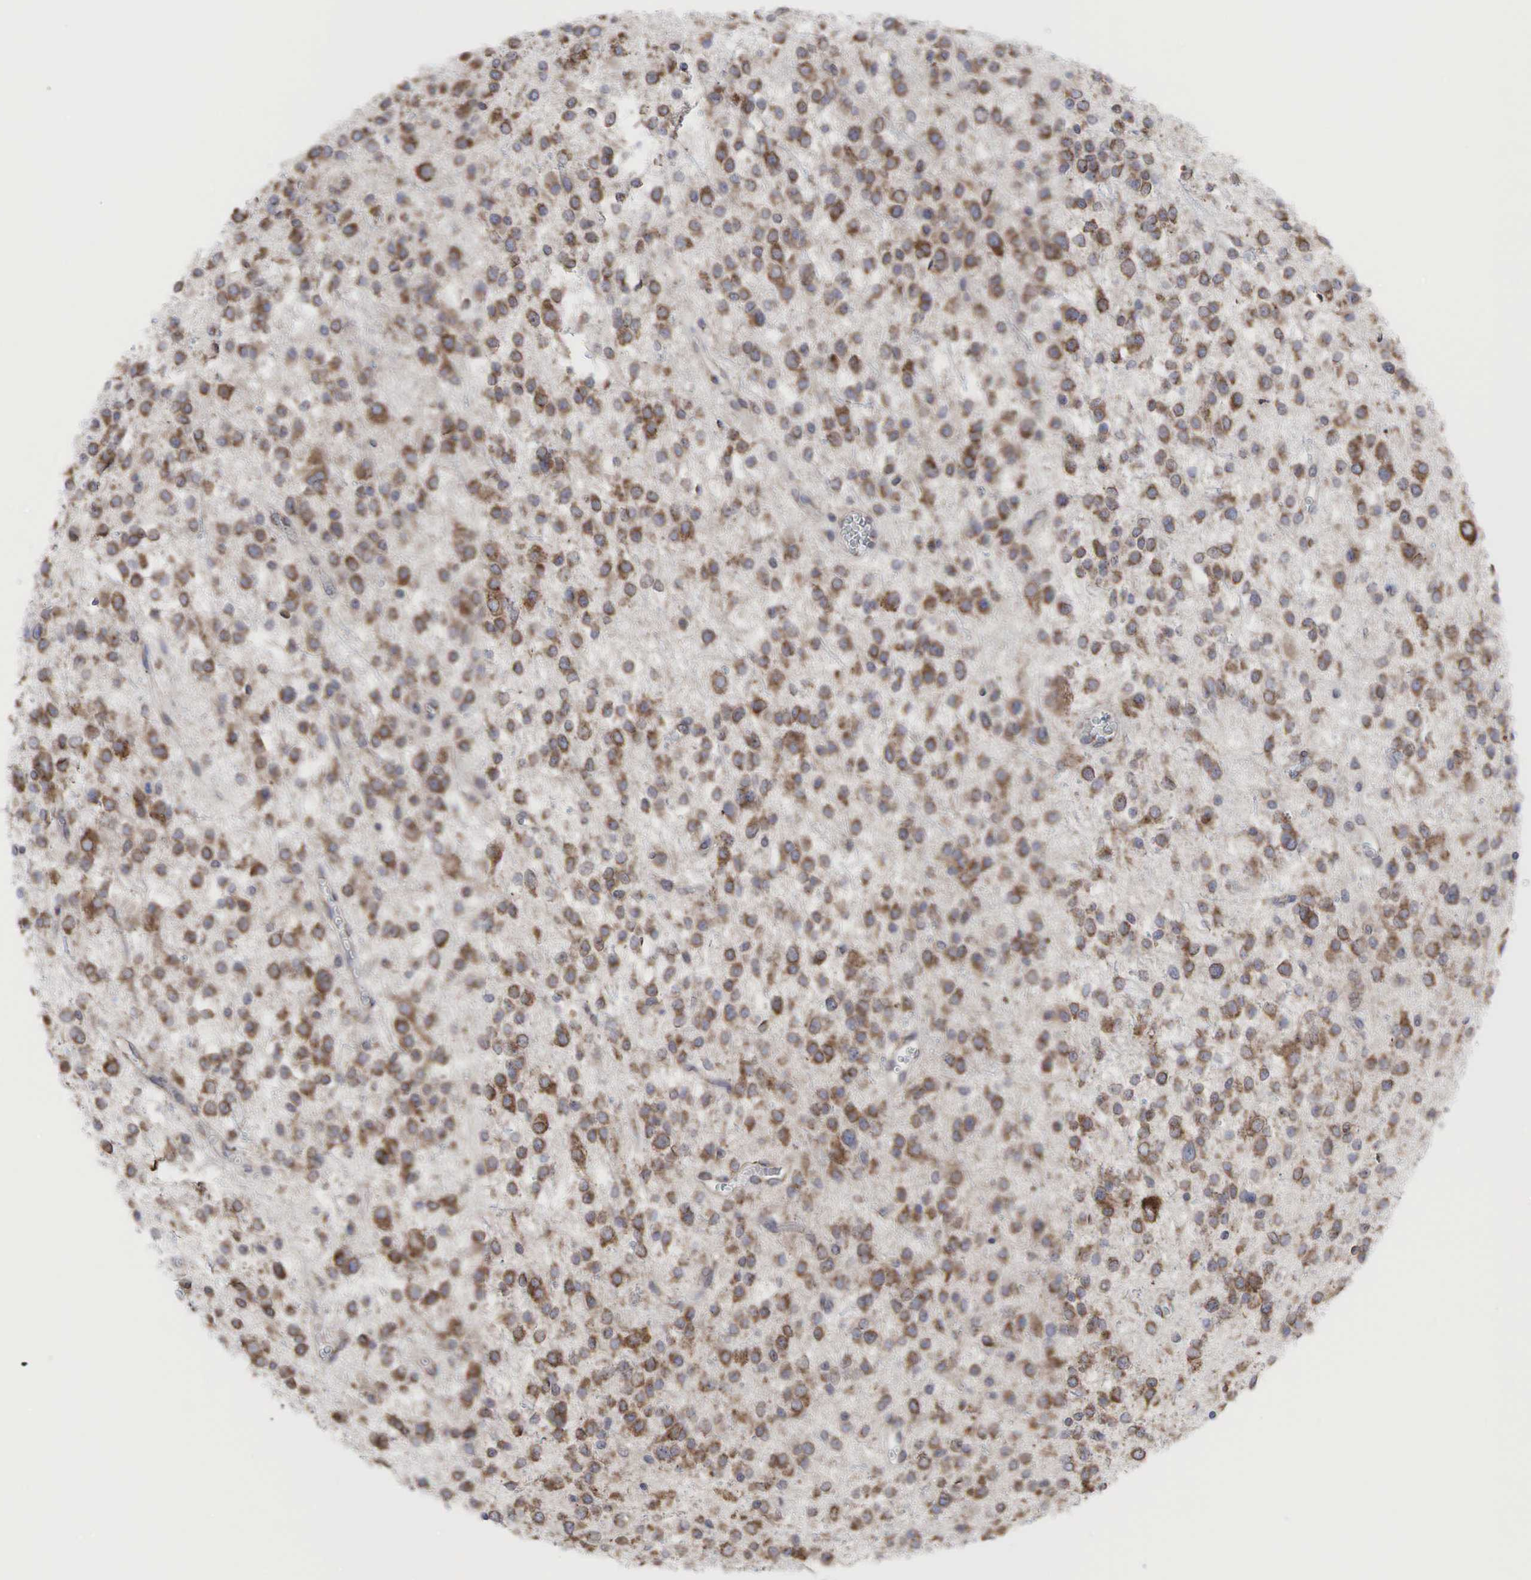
{"staining": {"intensity": "moderate", "quantity": "25%-75%", "location": "cytoplasmic/membranous"}, "tissue": "glioma", "cell_type": "Tumor cells", "image_type": "cancer", "snomed": [{"axis": "morphology", "description": "Glioma, malignant, Low grade"}, {"axis": "topography", "description": "Brain"}], "caption": "Protein analysis of malignant glioma (low-grade) tissue demonstrates moderate cytoplasmic/membranous staining in about 25%-75% of tumor cells.", "gene": "PABPC5", "patient": {"sex": "female", "age": 36}}